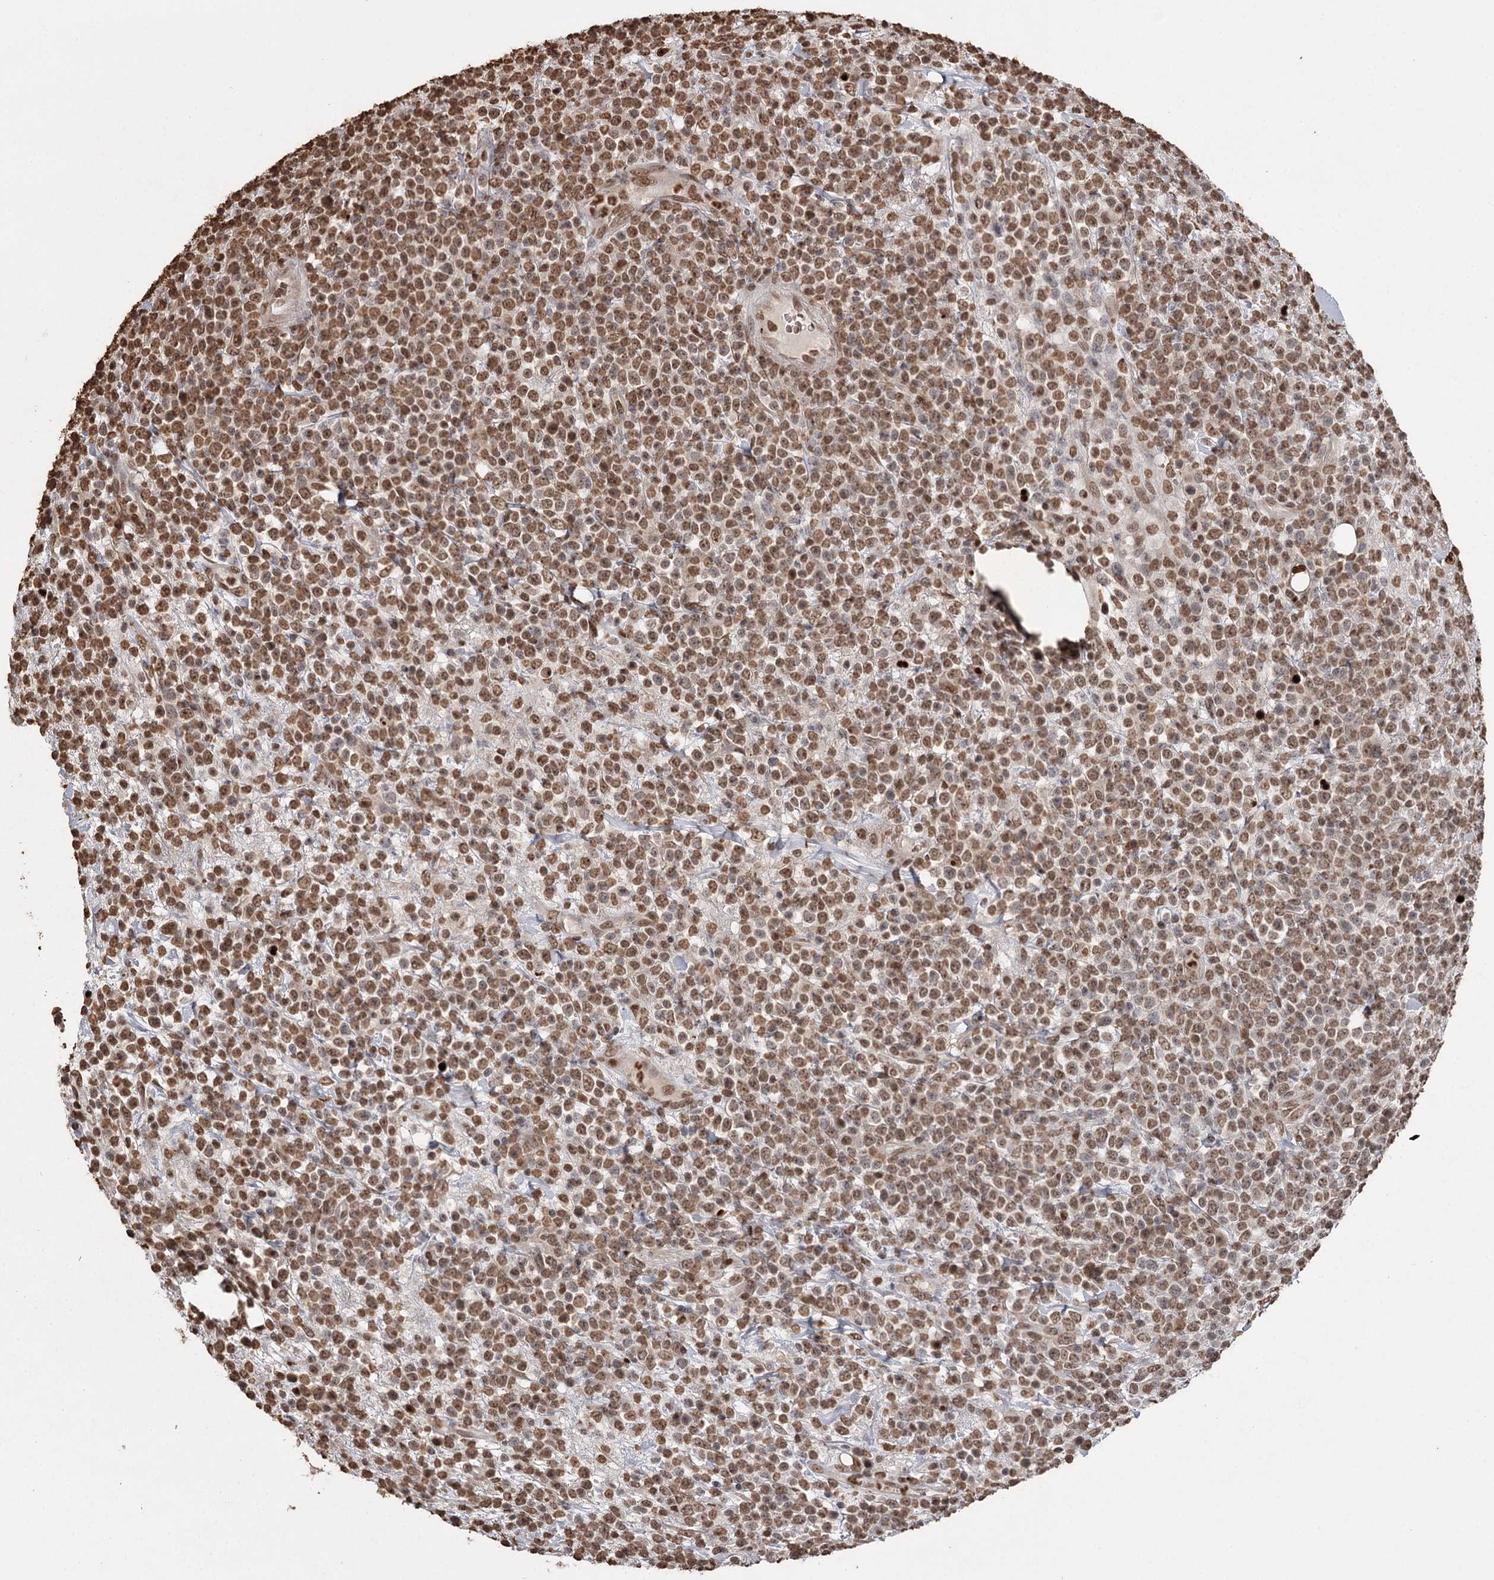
{"staining": {"intensity": "strong", "quantity": ">75%", "location": "nuclear"}, "tissue": "lymphoma", "cell_type": "Tumor cells", "image_type": "cancer", "snomed": [{"axis": "morphology", "description": "Malignant lymphoma, non-Hodgkin's type, High grade"}, {"axis": "topography", "description": "Colon"}], "caption": "DAB immunohistochemical staining of malignant lymphoma, non-Hodgkin's type (high-grade) shows strong nuclear protein staining in approximately >75% of tumor cells.", "gene": "THYN1", "patient": {"sex": "female", "age": 53}}